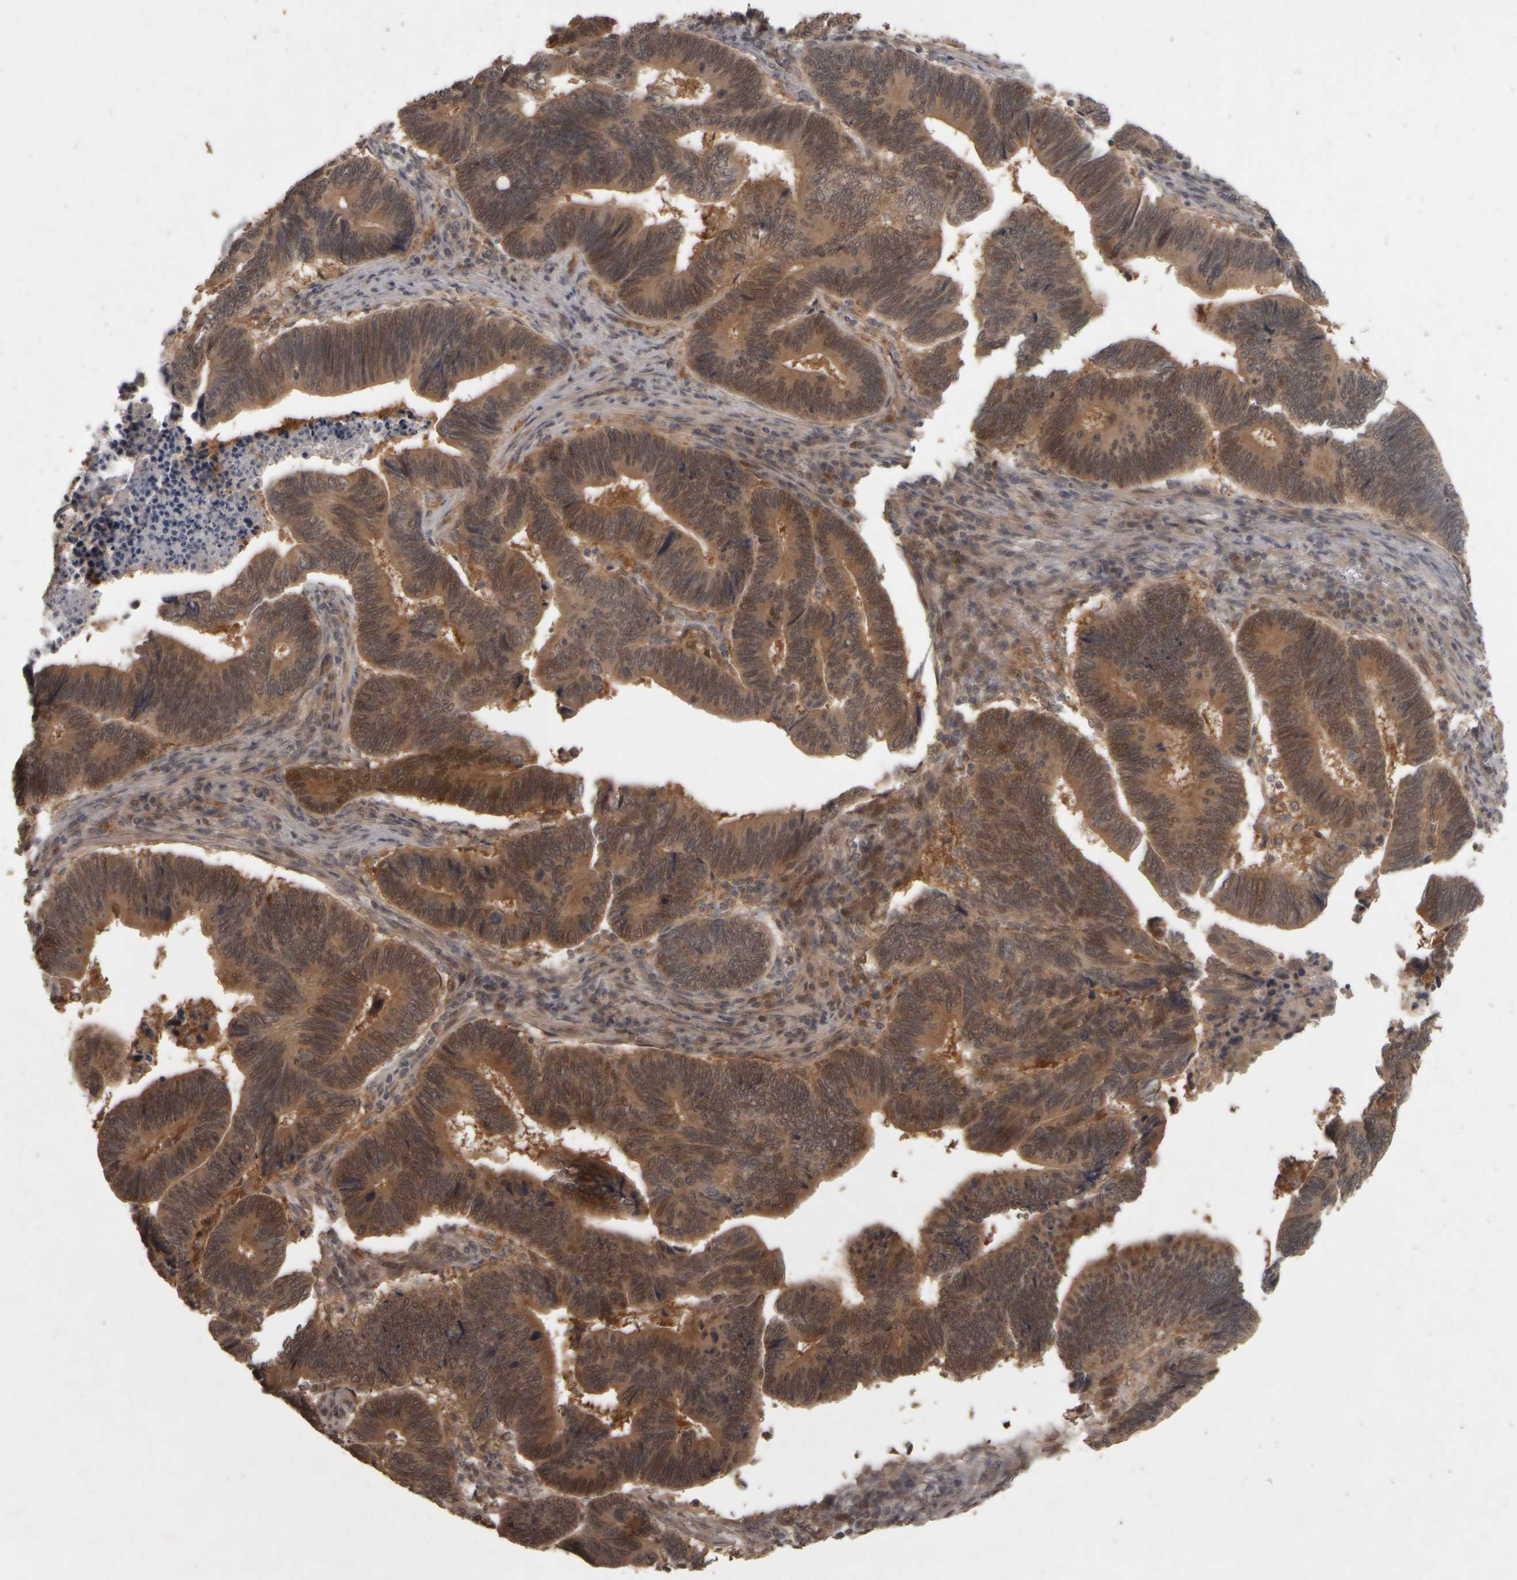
{"staining": {"intensity": "moderate", "quantity": ">75%", "location": "cytoplasmic/membranous,nuclear"}, "tissue": "pancreatic cancer", "cell_type": "Tumor cells", "image_type": "cancer", "snomed": [{"axis": "morphology", "description": "Adenocarcinoma, NOS"}, {"axis": "topography", "description": "Pancreas"}], "caption": "Human pancreatic cancer (adenocarcinoma) stained with a brown dye demonstrates moderate cytoplasmic/membranous and nuclear positive expression in about >75% of tumor cells.", "gene": "ACO1", "patient": {"sex": "female", "age": 70}}